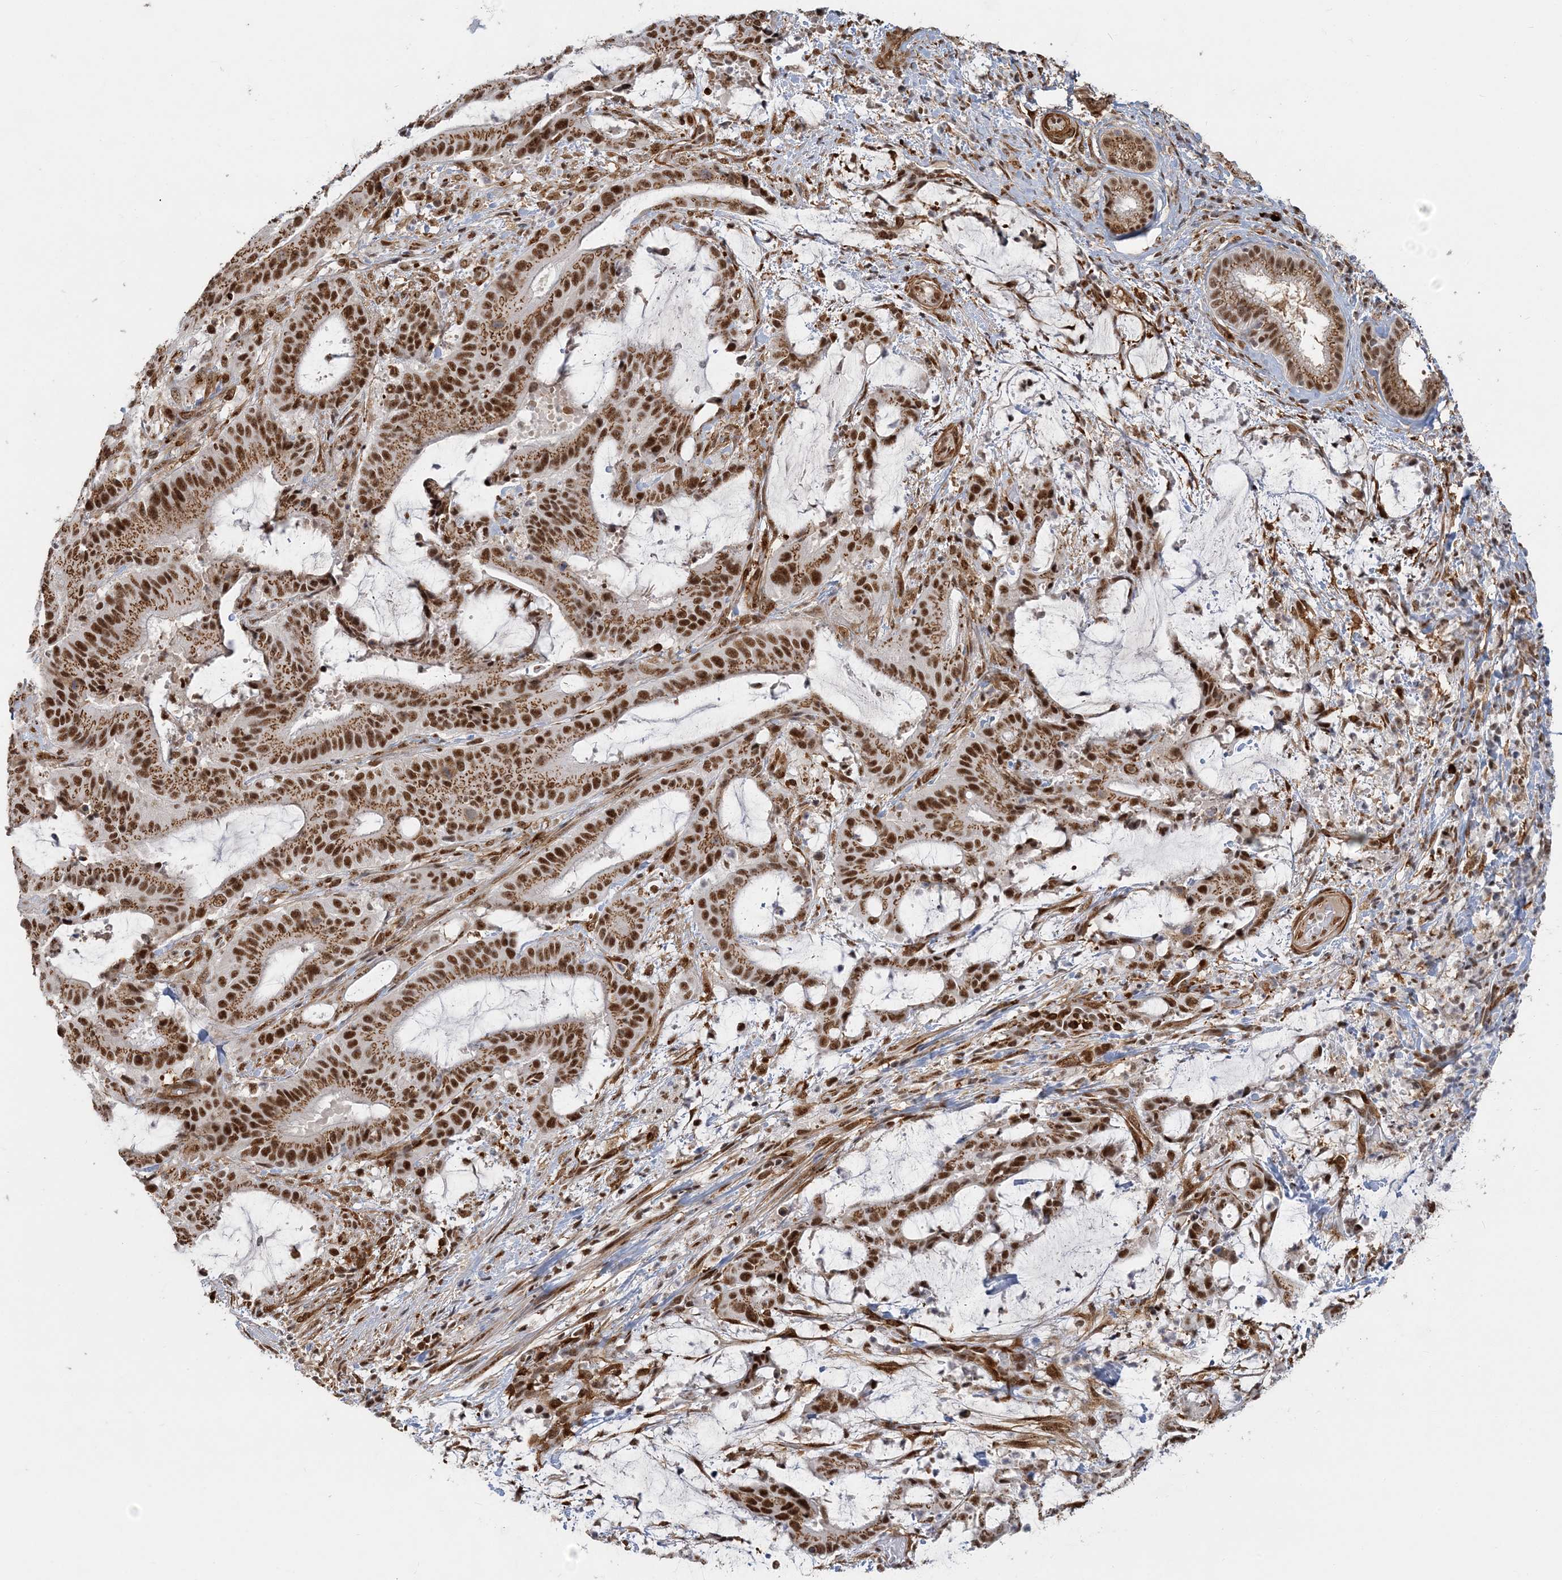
{"staining": {"intensity": "strong", "quantity": ">75%", "location": "cytoplasmic/membranous,nuclear"}, "tissue": "liver cancer", "cell_type": "Tumor cells", "image_type": "cancer", "snomed": [{"axis": "morphology", "description": "Normal tissue, NOS"}, {"axis": "morphology", "description": "Cholangiocarcinoma"}, {"axis": "topography", "description": "Liver"}, {"axis": "topography", "description": "Peripheral nerve tissue"}], "caption": "Human liver cholangiocarcinoma stained for a protein (brown) exhibits strong cytoplasmic/membranous and nuclear positive positivity in approximately >75% of tumor cells.", "gene": "PLRG1", "patient": {"sex": "female", "age": 73}}